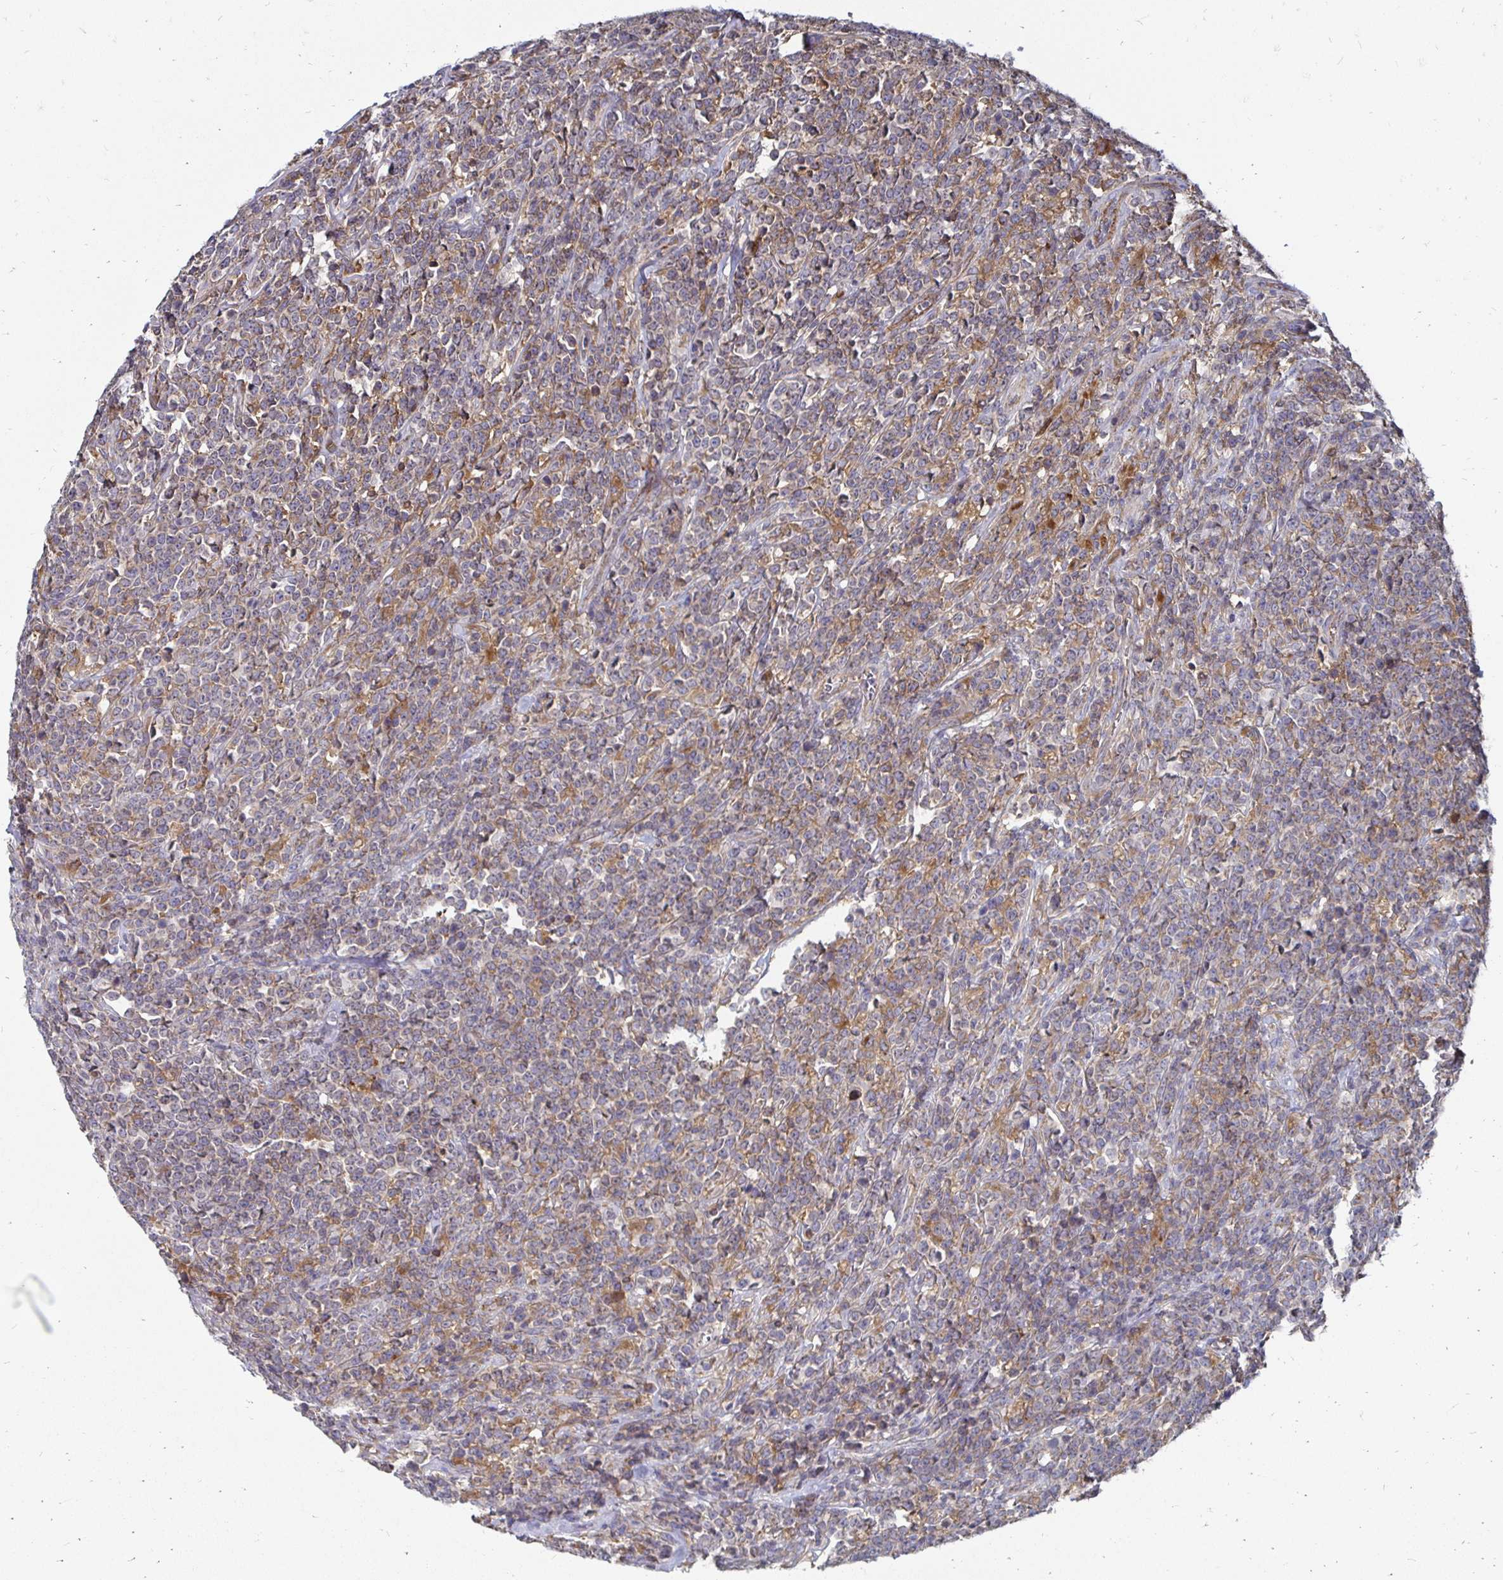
{"staining": {"intensity": "weak", "quantity": "25%-75%", "location": "cytoplasmic/membranous"}, "tissue": "lymphoma", "cell_type": "Tumor cells", "image_type": "cancer", "snomed": [{"axis": "morphology", "description": "Malignant lymphoma, non-Hodgkin's type, High grade"}, {"axis": "topography", "description": "Small intestine"}], "caption": "About 25%-75% of tumor cells in human high-grade malignant lymphoma, non-Hodgkin's type demonstrate weak cytoplasmic/membranous protein expression as visualized by brown immunohistochemical staining.", "gene": "NCSTN", "patient": {"sex": "female", "age": 56}}